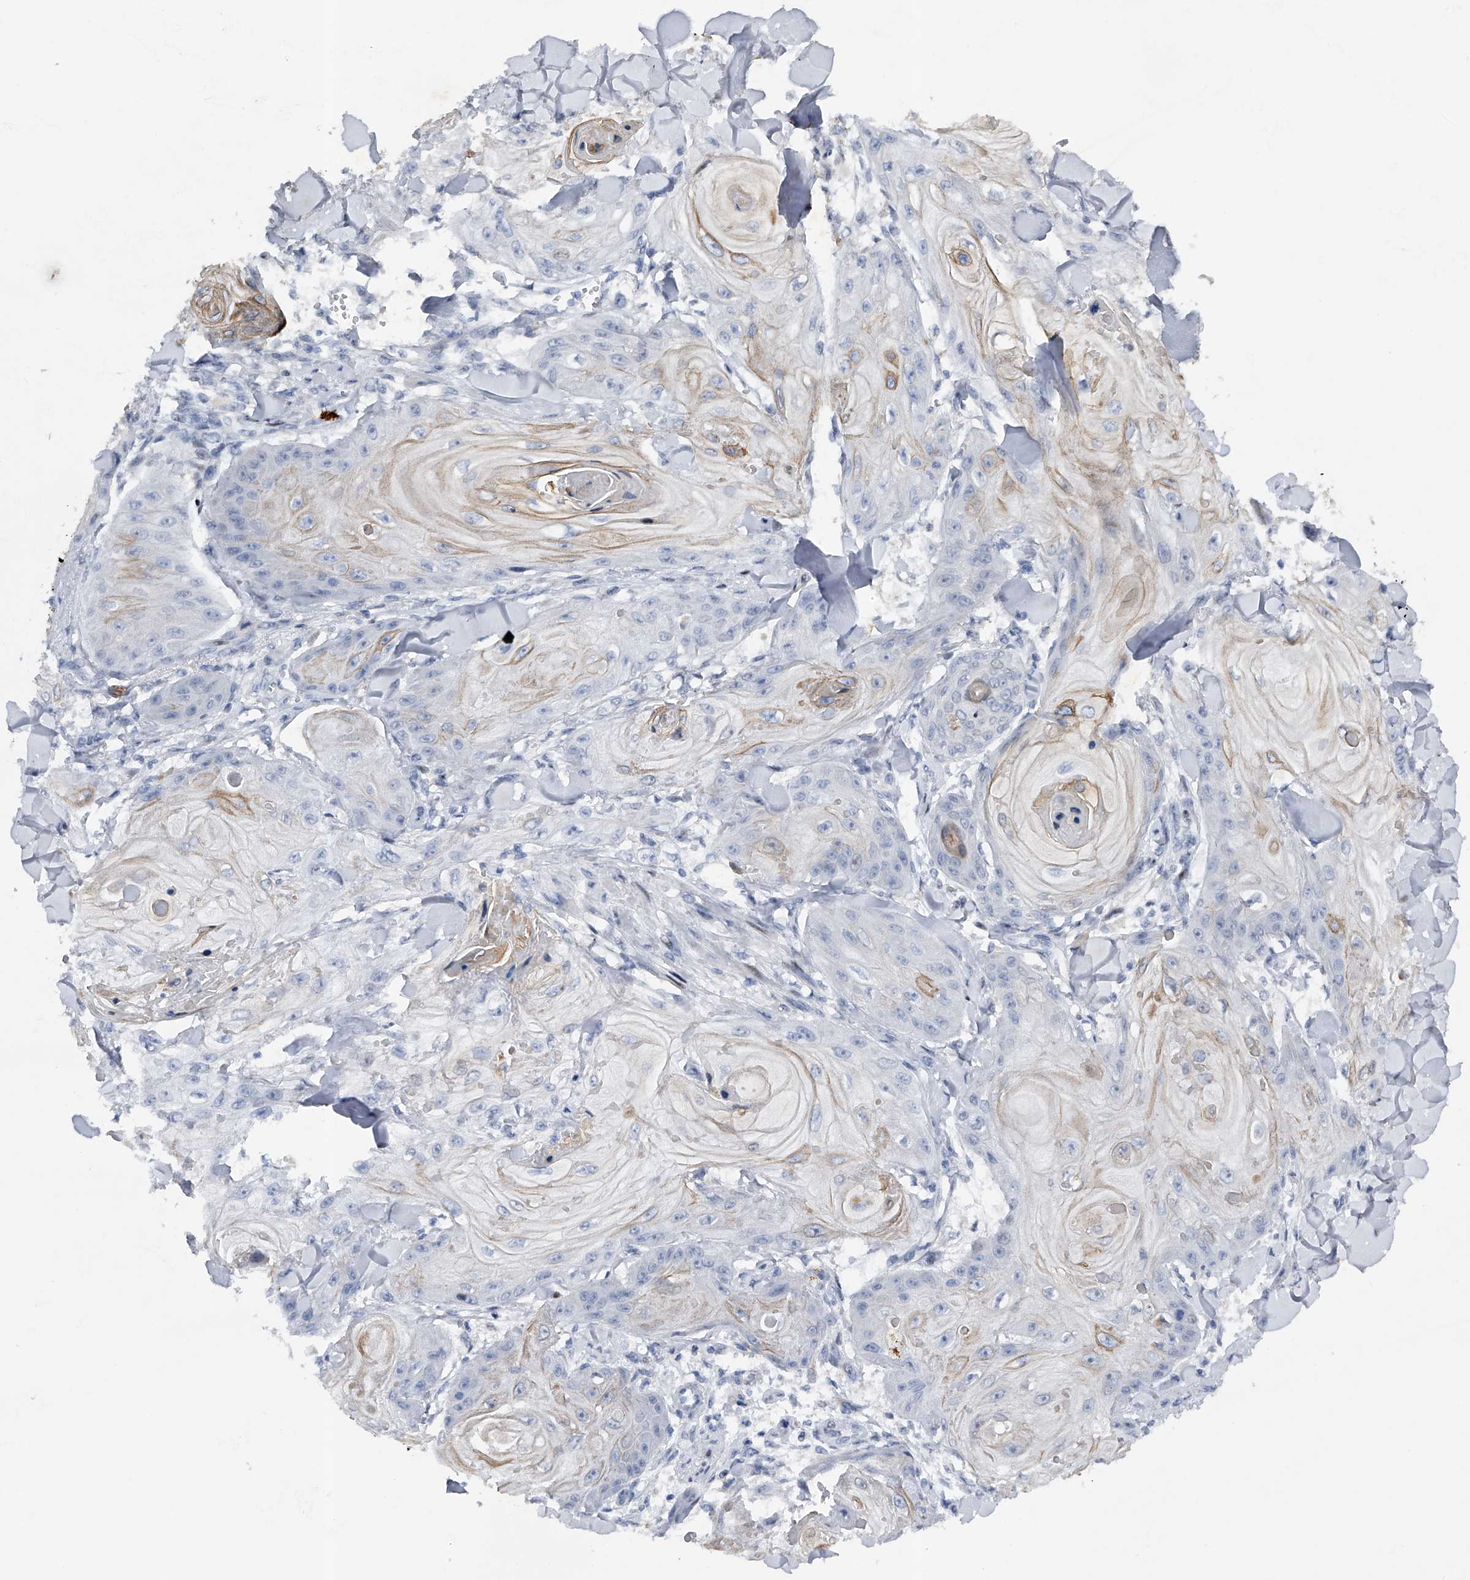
{"staining": {"intensity": "weak", "quantity": "<25%", "location": "cytoplasmic/membranous"}, "tissue": "skin cancer", "cell_type": "Tumor cells", "image_type": "cancer", "snomed": [{"axis": "morphology", "description": "Squamous cell carcinoma, NOS"}, {"axis": "topography", "description": "Skin"}], "caption": "High power microscopy histopathology image of an immunohistochemistry (IHC) photomicrograph of skin cancer (squamous cell carcinoma), revealing no significant staining in tumor cells.", "gene": "RWDD2A", "patient": {"sex": "male", "age": 74}}